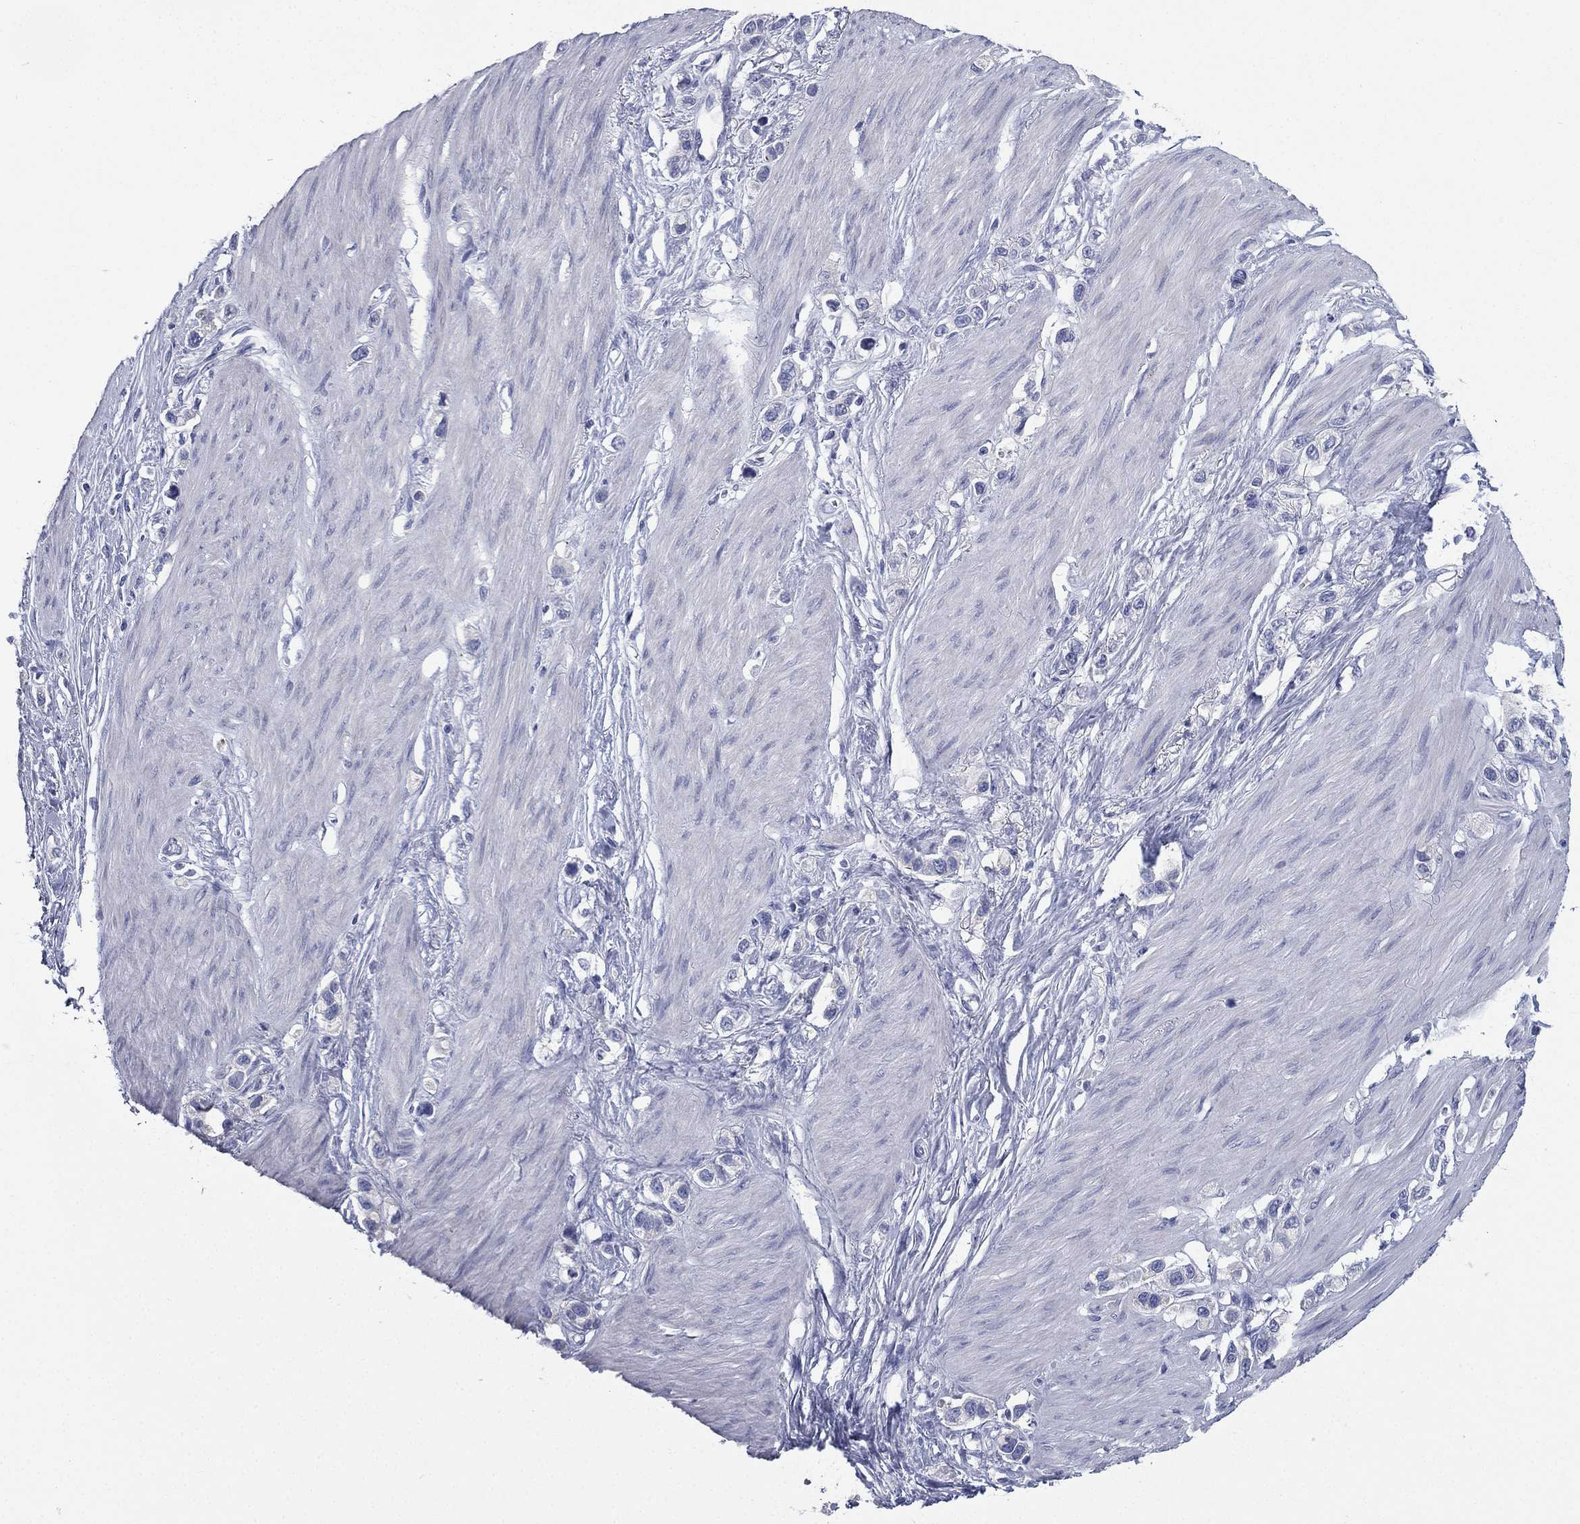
{"staining": {"intensity": "negative", "quantity": "none", "location": "none"}, "tissue": "stomach cancer", "cell_type": "Tumor cells", "image_type": "cancer", "snomed": [{"axis": "morphology", "description": "Normal tissue, NOS"}, {"axis": "morphology", "description": "Adenocarcinoma, NOS"}, {"axis": "morphology", "description": "Adenocarcinoma, High grade"}, {"axis": "topography", "description": "Stomach, upper"}, {"axis": "topography", "description": "Stomach"}], "caption": "Tumor cells are negative for protein expression in human stomach cancer.", "gene": "FCER2", "patient": {"sex": "female", "age": 65}}